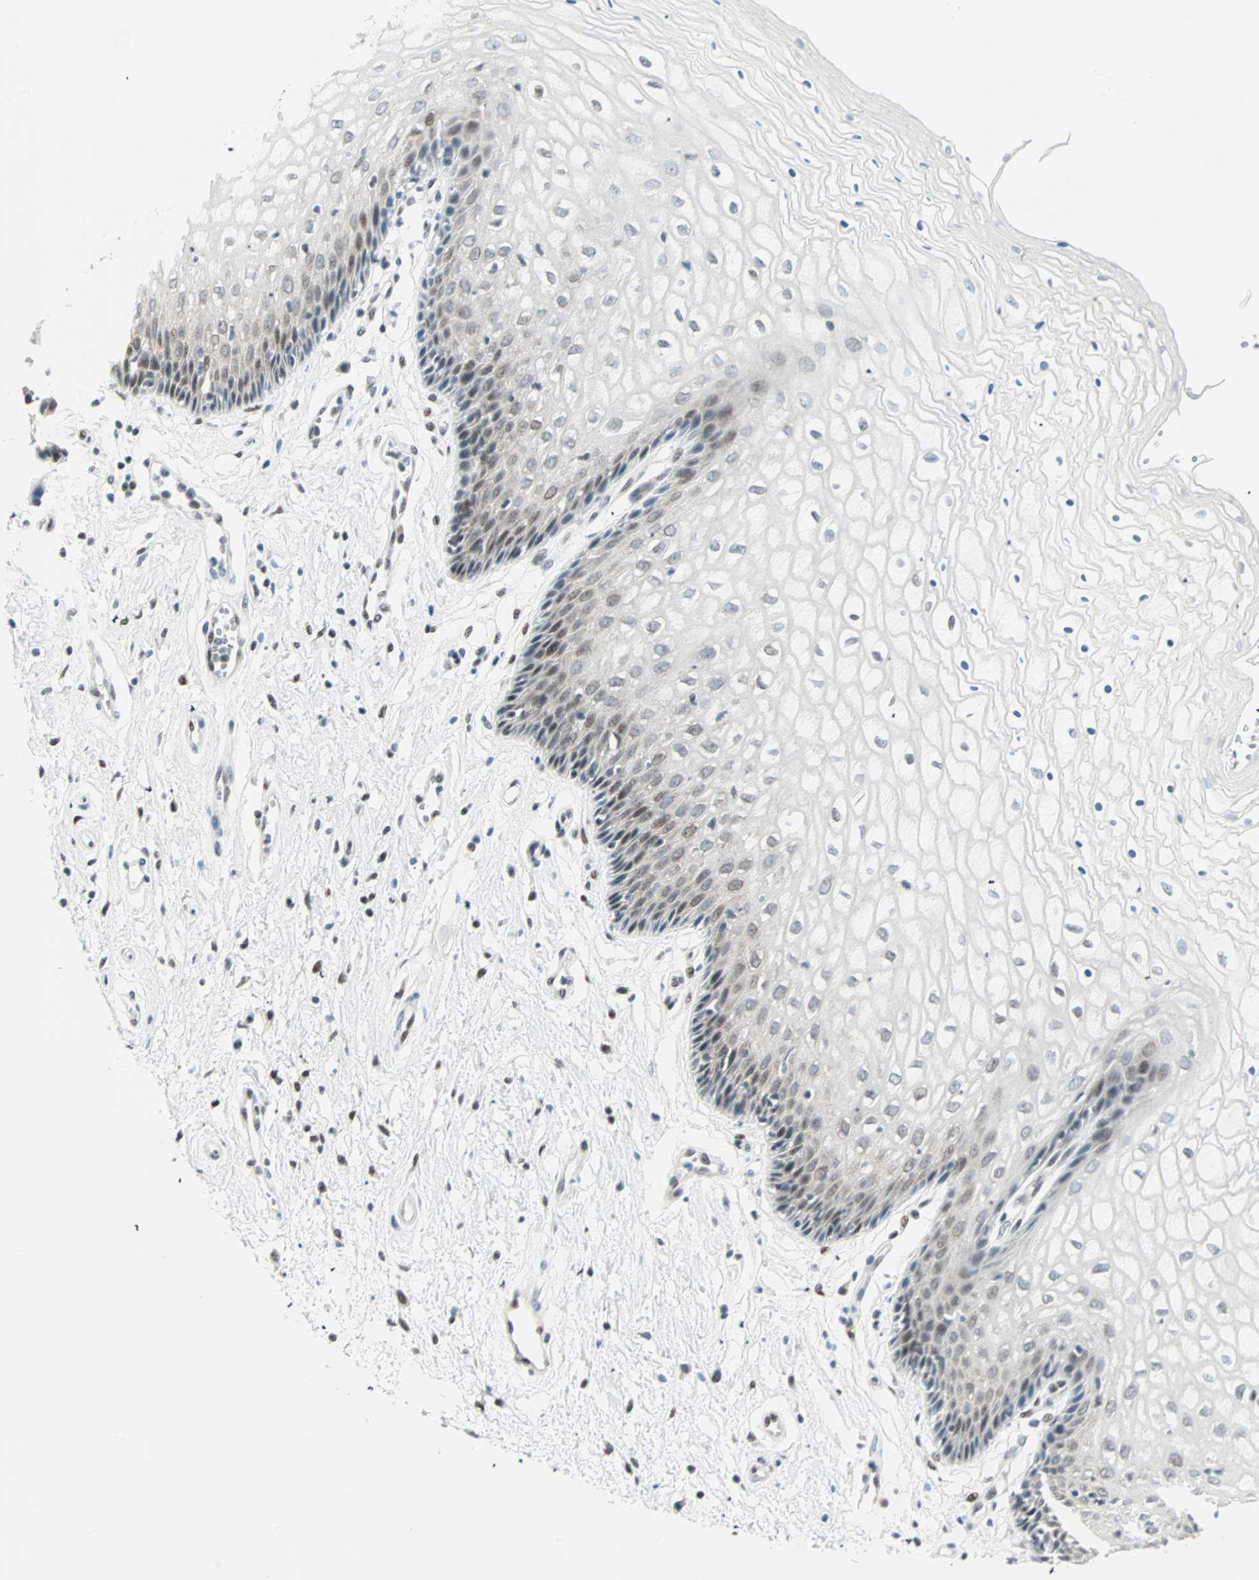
{"staining": {"intensity": "weak", "quantity": "<25%", "location": "nuclear"}, "tissue": "vagina", "cell_type": "Squamous epithelial cells", "image_type": "normal", "snomed": [{"axis": "morphology", "description": "Normal tissue, NOS"}, {"axis": "topography", "description": "Vagina"}], "caption": "IHC histopathology image of unremarkable human vagina stained for a protein (brown), which shows no expression in squamous epithelial cells. (IHC, brightfield microscopy, high magnification).", "gene": "PKNOX1", "patient": {"sex": "female", "age": 34}}